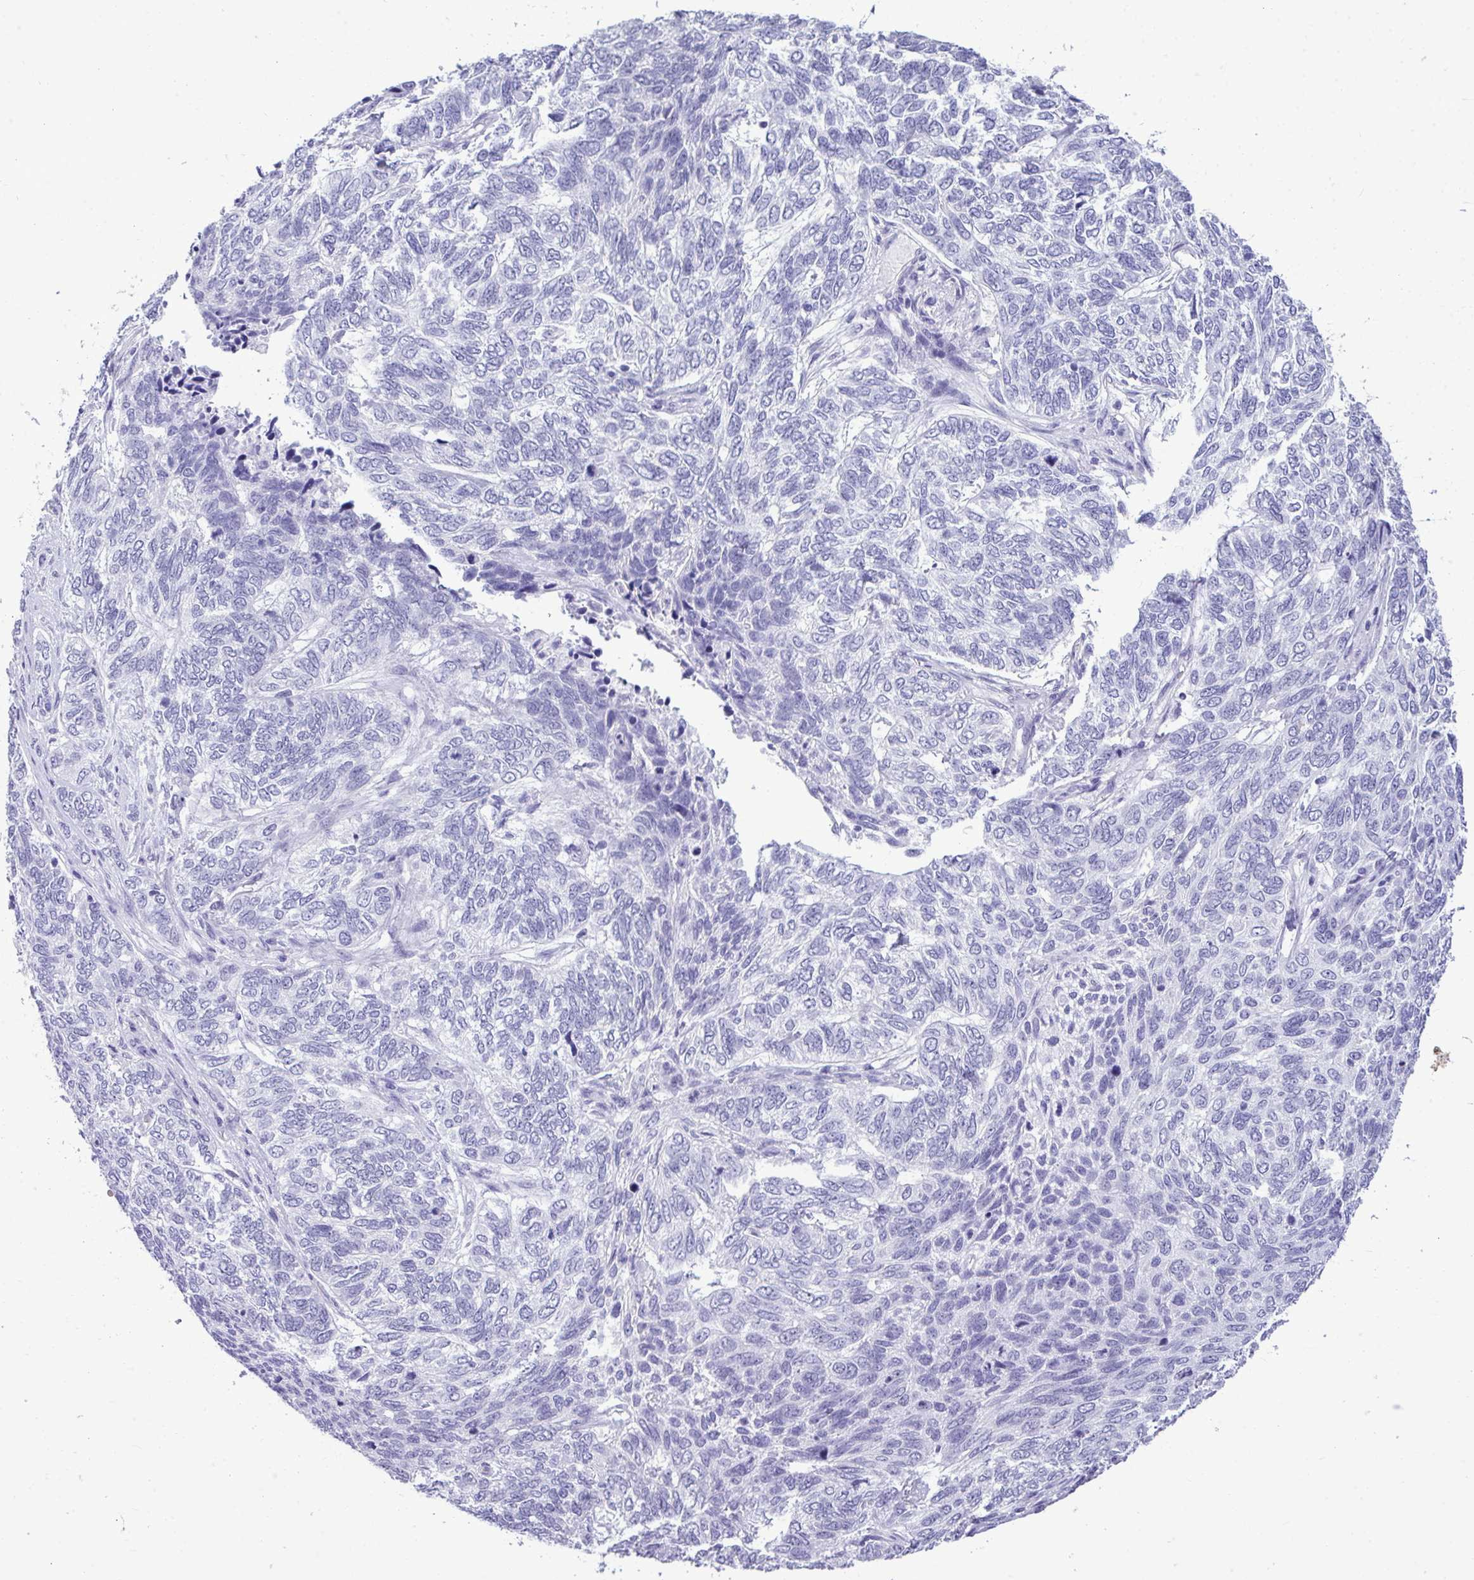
{"staining": {"intensity": "negative", "quantity": "none", "location": "none"}, "tissue": "skin cancer", "cell_type": "Tumor cells", "image_type": "cancer", "snomed": [{"axis": "morphology", "description": "Basal cell carcinoma"}, {"axis": "topography", "description": "Skin"}], "caption": "Tumor cells are negative for protein expression in human skin basal cell carcinoma. (DAB (3,3'-diaminobenzidine) immunohistochemistry (IHC) with hematoxylin counter stain).", "gene": "PRM2", "patient": {"sex": "female", "age": 65}}